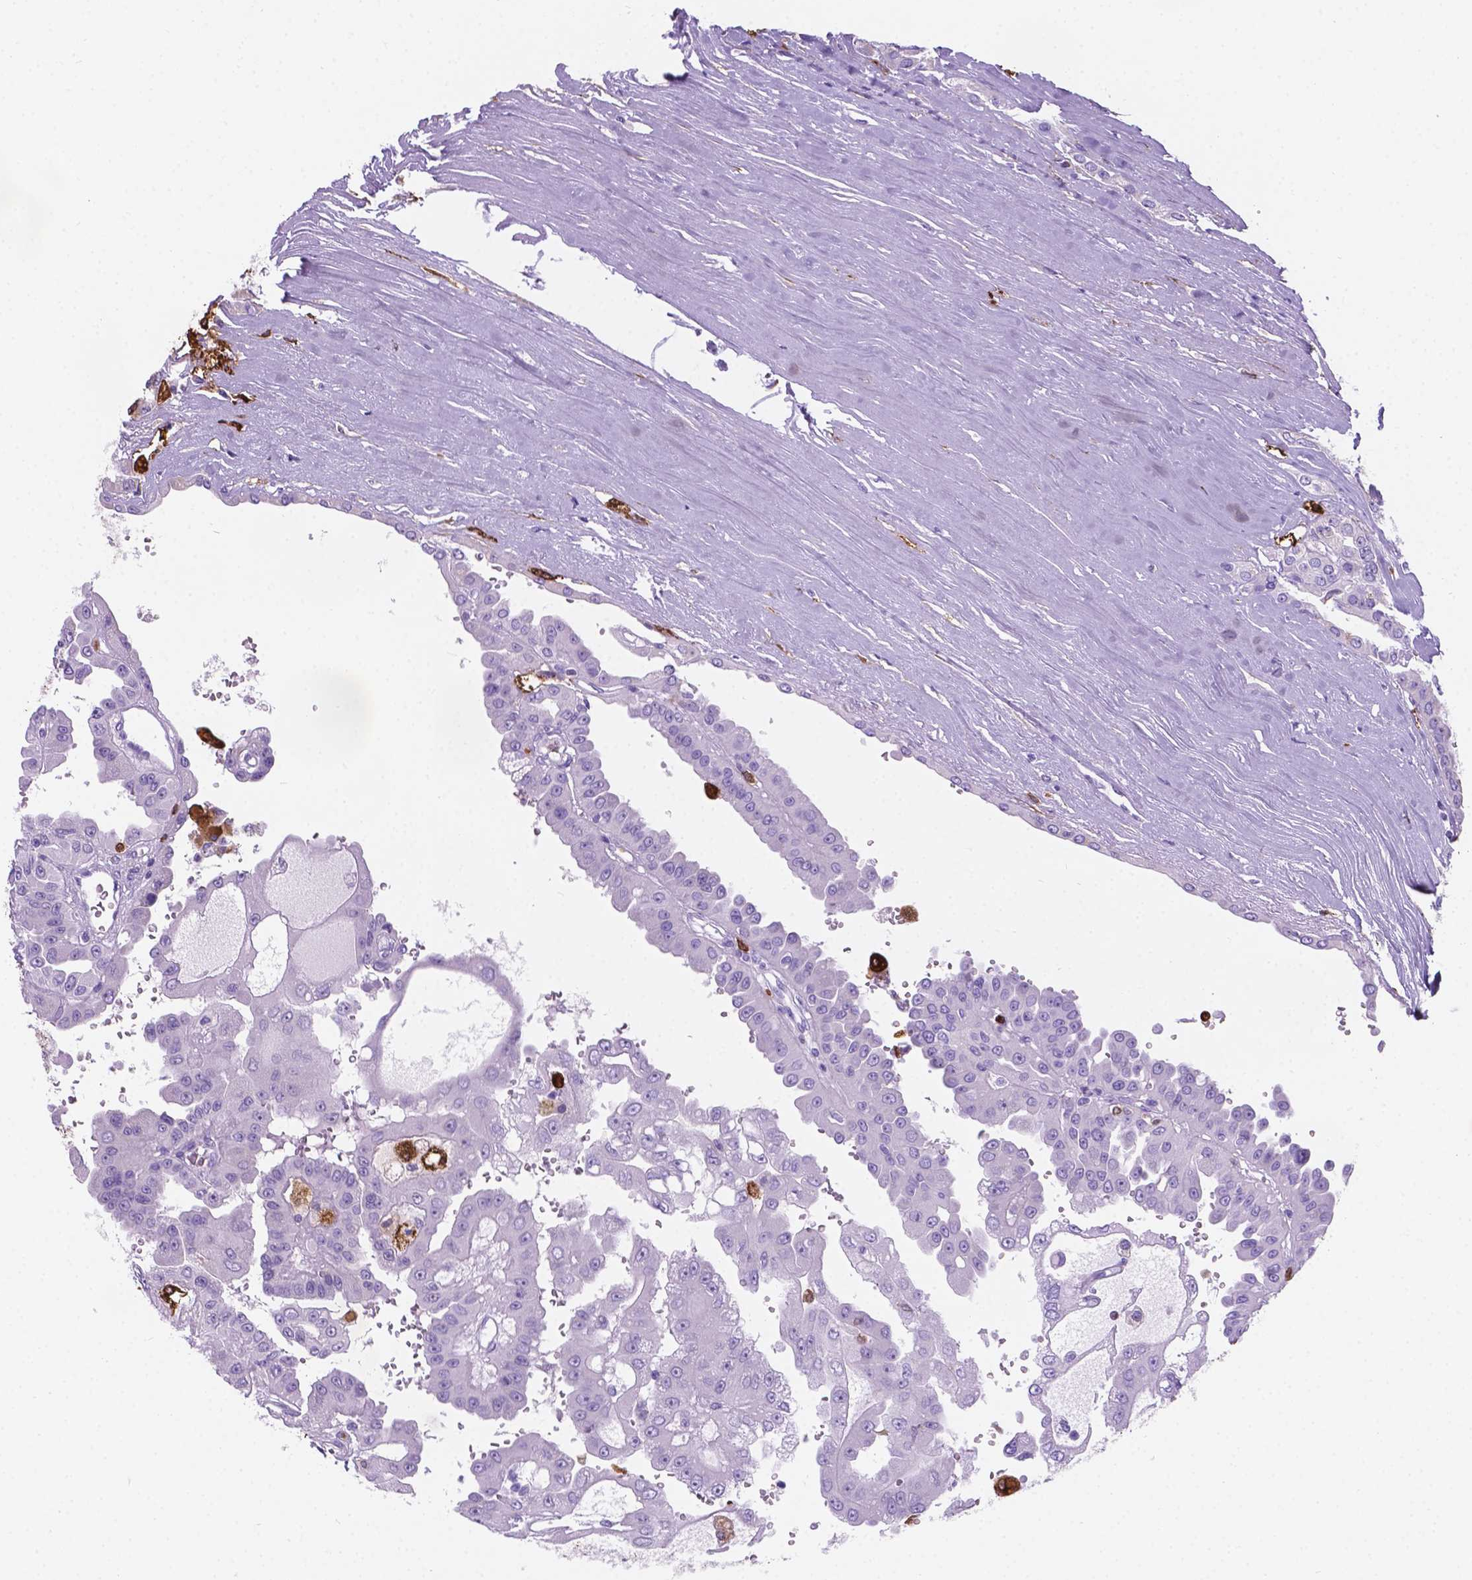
{"staining": {"intensity": "negative", "quantity": "none", "location": "none"}, "tissue": "renal cancer", "cell_type": "Tumor cells", "image_type": "cancer", "snomed": [{"axis": "morphology", "description": "Adenocarcinoma, NOS"}, {"axis": "topography", "description": "Kidney"}], "caption": "Tumor cells show no significant protein staining in renal cancer (adenocarcinoma).", "gene": "MACF1", "patient": {"sex": "male", "age": 58}}